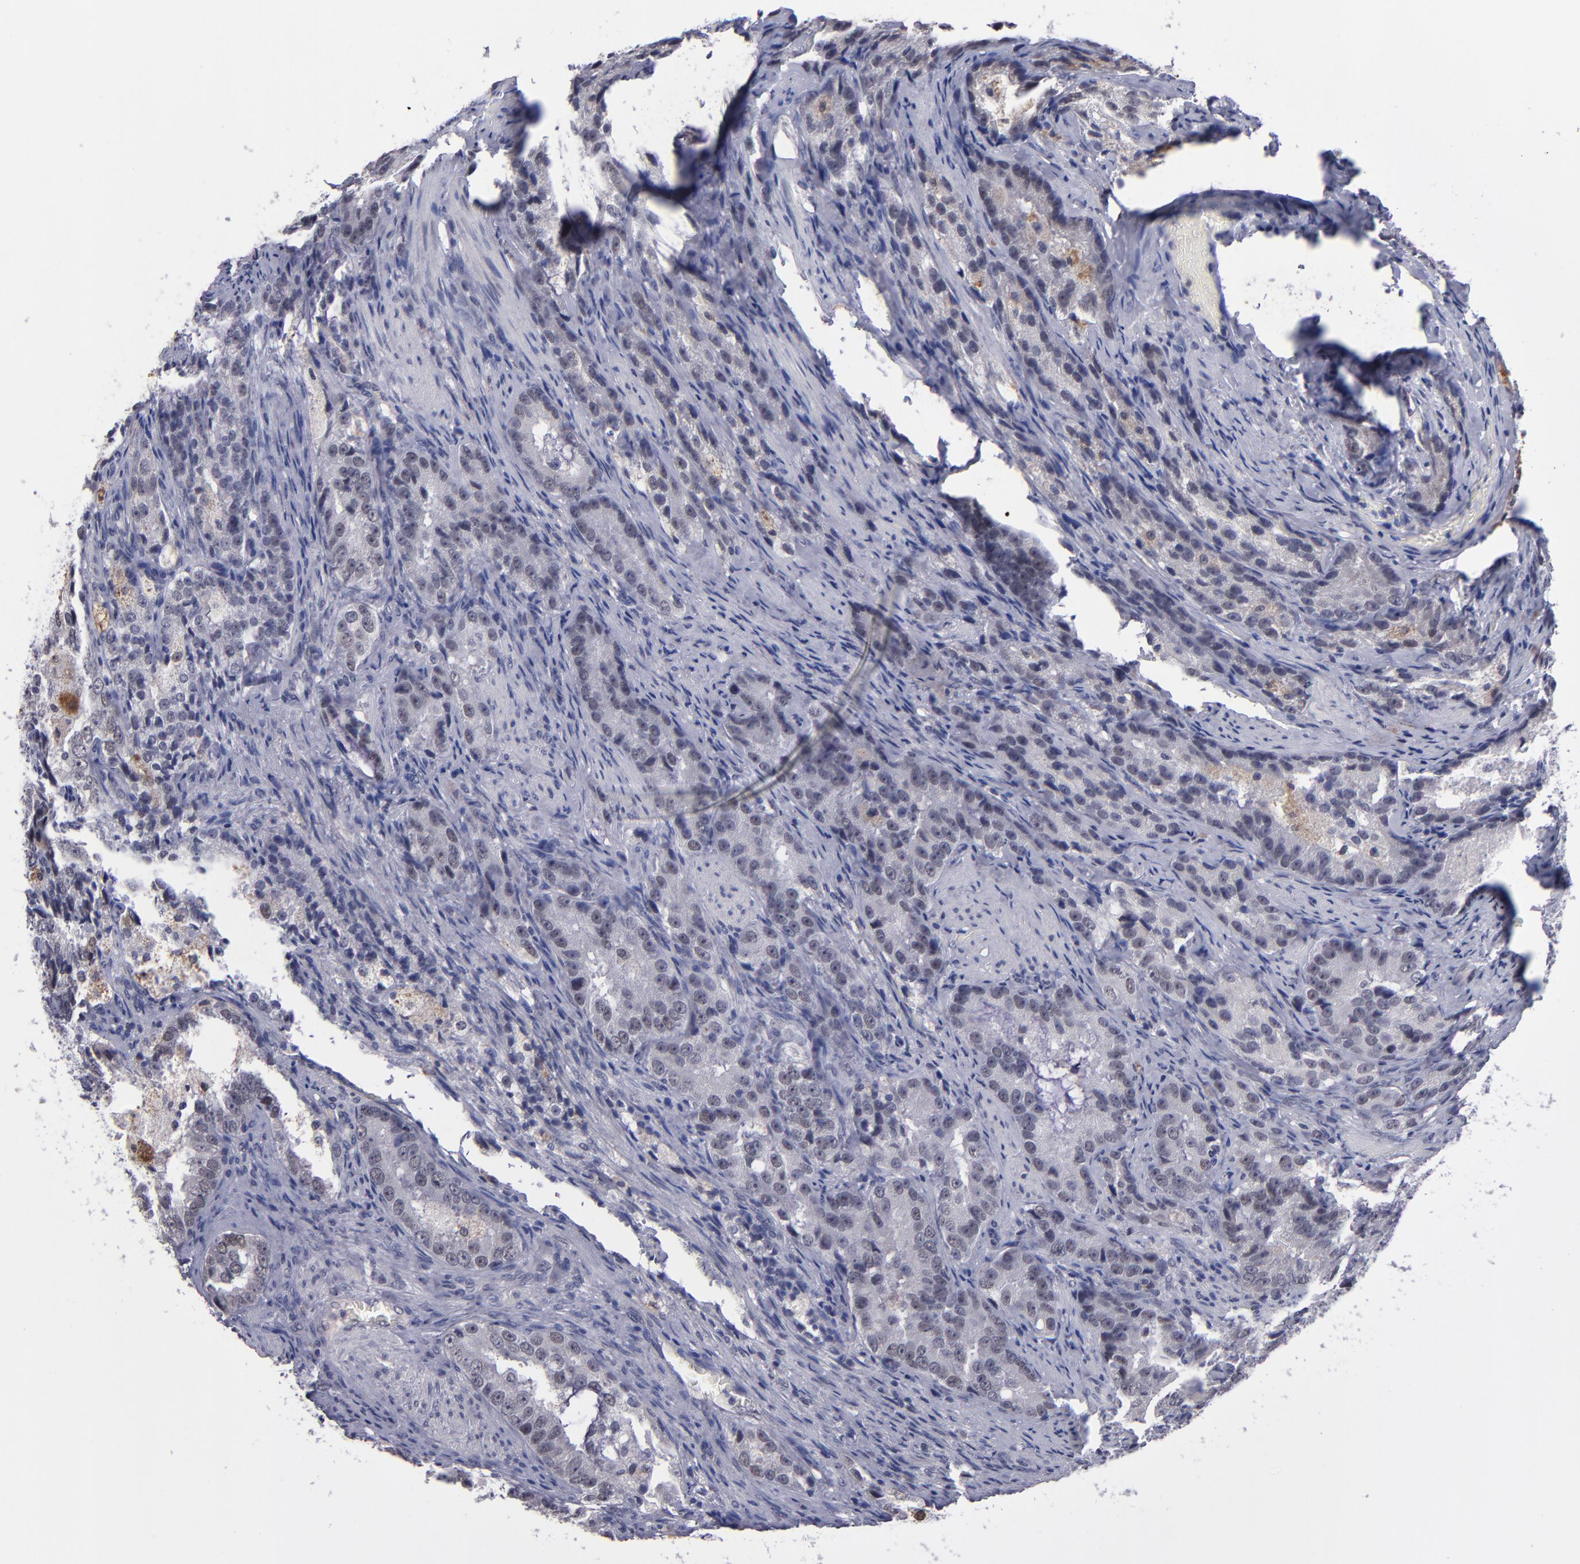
{"staining": {"intensity": "moderate", "quantity": "<25%", "location": "cytoplasmic/membranous"}, "tissue": "prostate cancer", "cell_type": "Tumor cells", "image_type": "cancer", "snomed": [{"axis": "morphology", "description": "Adenocarcinoma, High grade"}, {"axis": "topography", "description": "Prostate"}], "caption": "Immunohistochemistry photomicrograph of neoplastic tissue: human adenocarcinoma (high-grade) (prostate) stained using immunohistochemistry (IHC) displays low levels of moderate protein expression localized specifically in the cytoplasmic/membranous of tumor cells, appearing as a cytoplasmic/membranous brown color.", "gene": "OTUB2", "patient": {"sex": "male", "age": 63}}